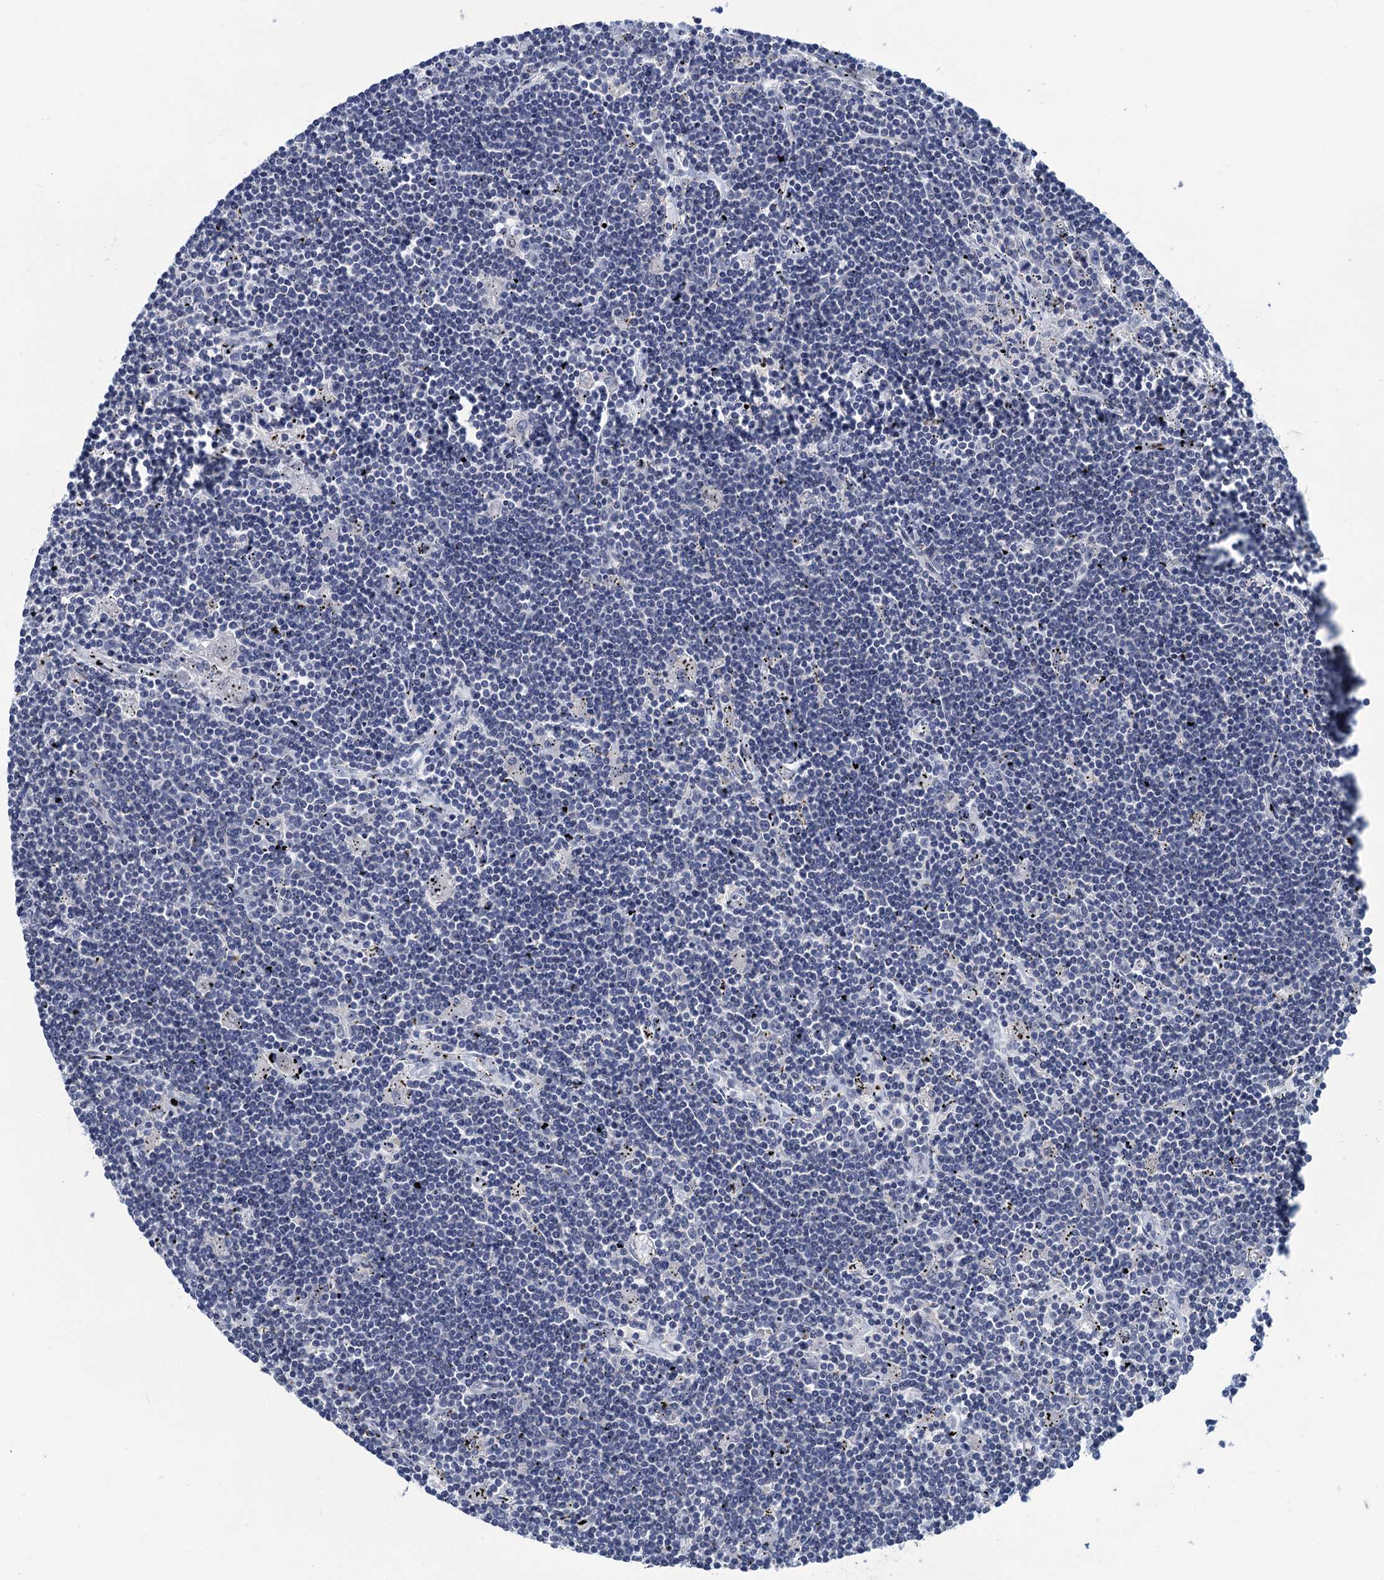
{"staining": {"intensity": "negative", "quantity": "none", "location": "none"}, "tissue": "lymphoma", "cell_type": "Tumor cells", "image_type": "cancer", "snomed": [{"axis": "morphology", "description": "Malignant lymphoma, non-Hodgkin's type, Low grade"}, {"axis": "topography", "description": "Spleen"}], "caption": "Lymphoma stained for a protein using immunohistochemistry (IHC) shows no expression tumor cells.", "gene": "ESYT3", "patient": {"sex": "male", "age": 76}}